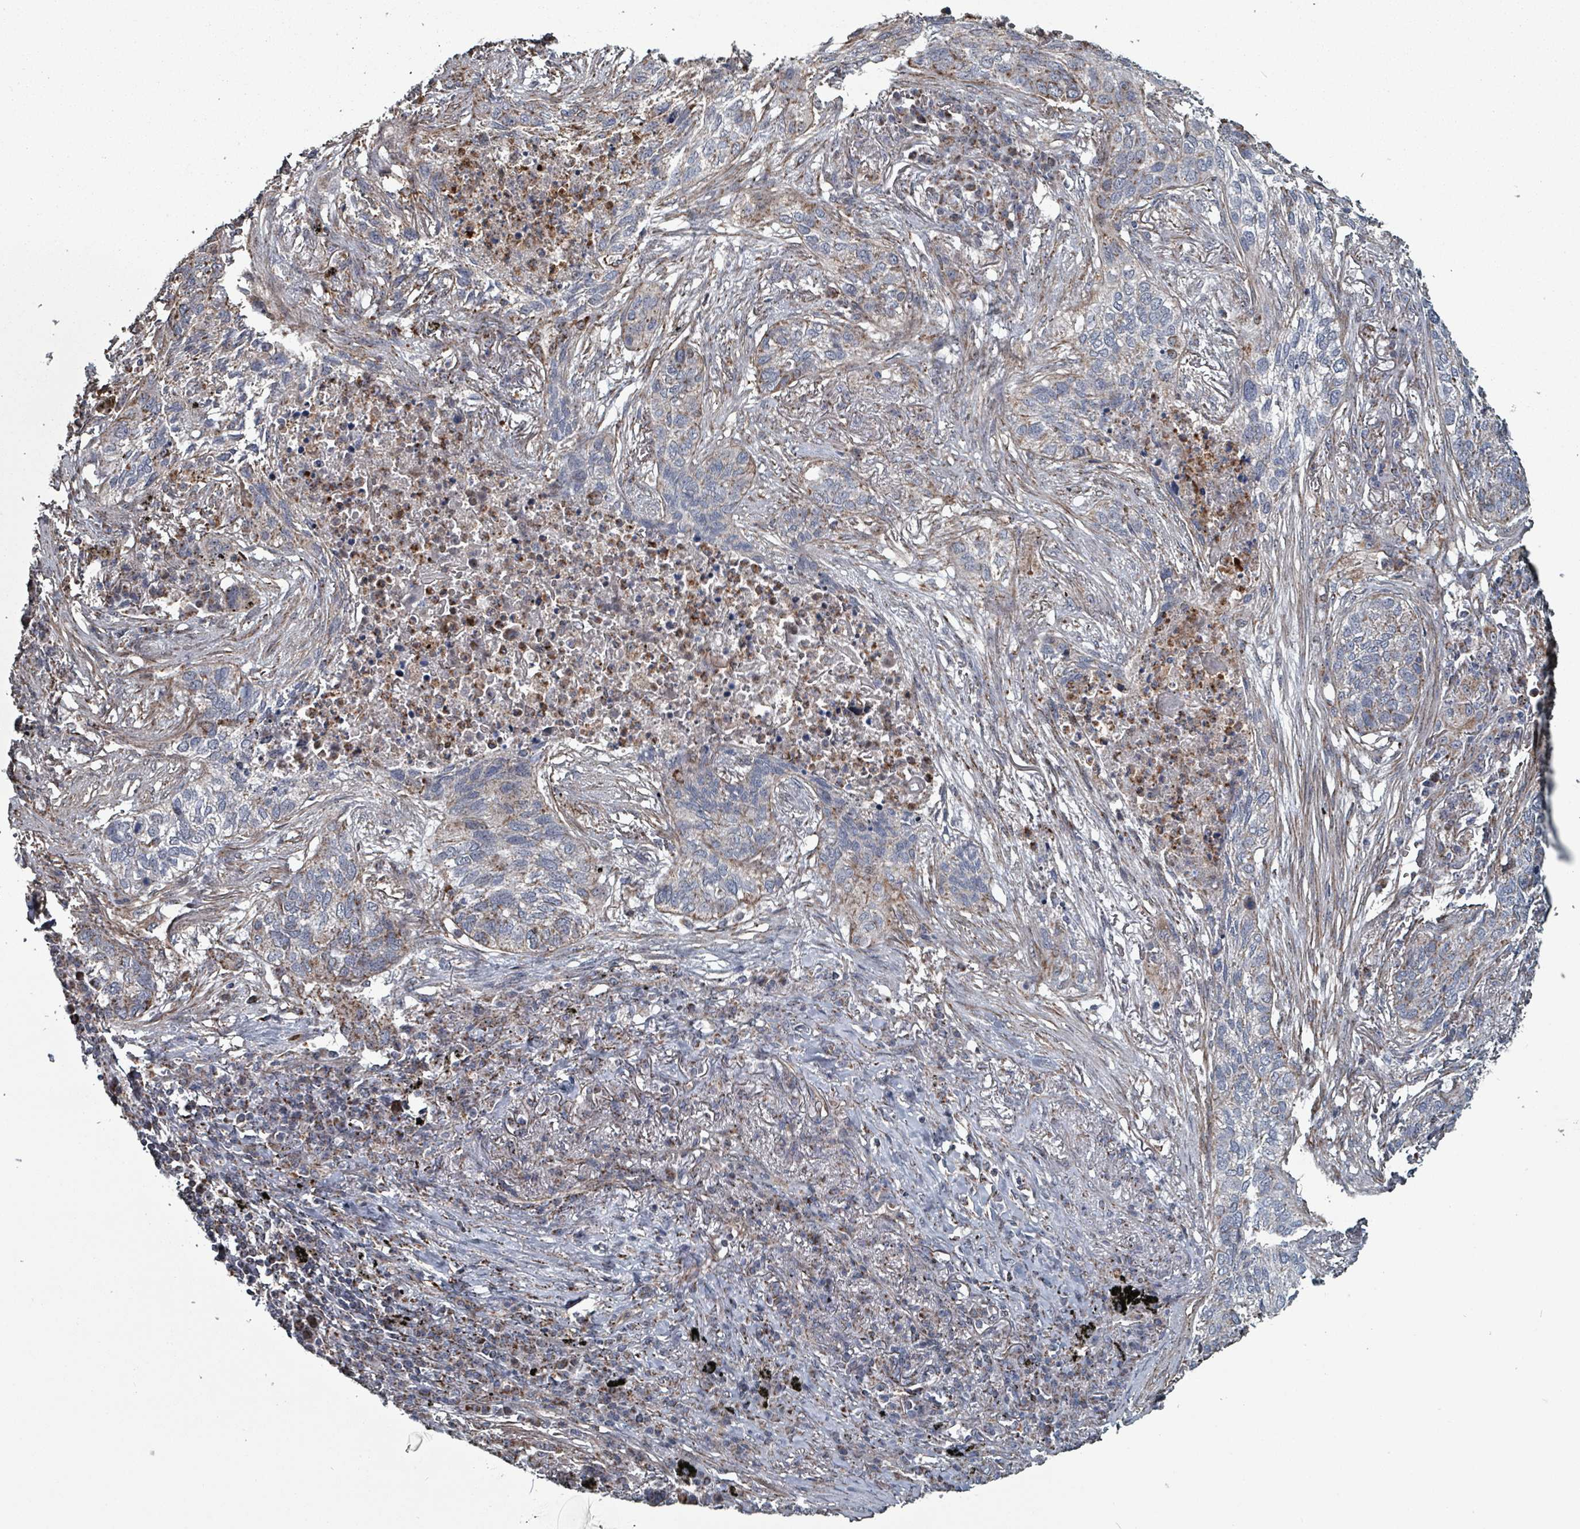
{"staining": {"intensity": "moderate", "quantity": "25%-75%", "location": "cytoplasmic/membranous"}, "tissue": "lung cancer", "cell_type": "Tumor cells", "image_type": "cancer", "snomed": [{"axis": "morphology", "description": "Squamous cell carcinoma, NOS"}, {"axis": "topography", "description": "Lung"}], "caption": "There is medium levels of moderate cytoplasmic/membranous expression in tumor cells of lung cancer (squamous cell carcinoma), as demonstrated by immunohistochemical staining (brown color).", "gene": "MRPL4", "patient": {"sex": "female", "age": 63}}